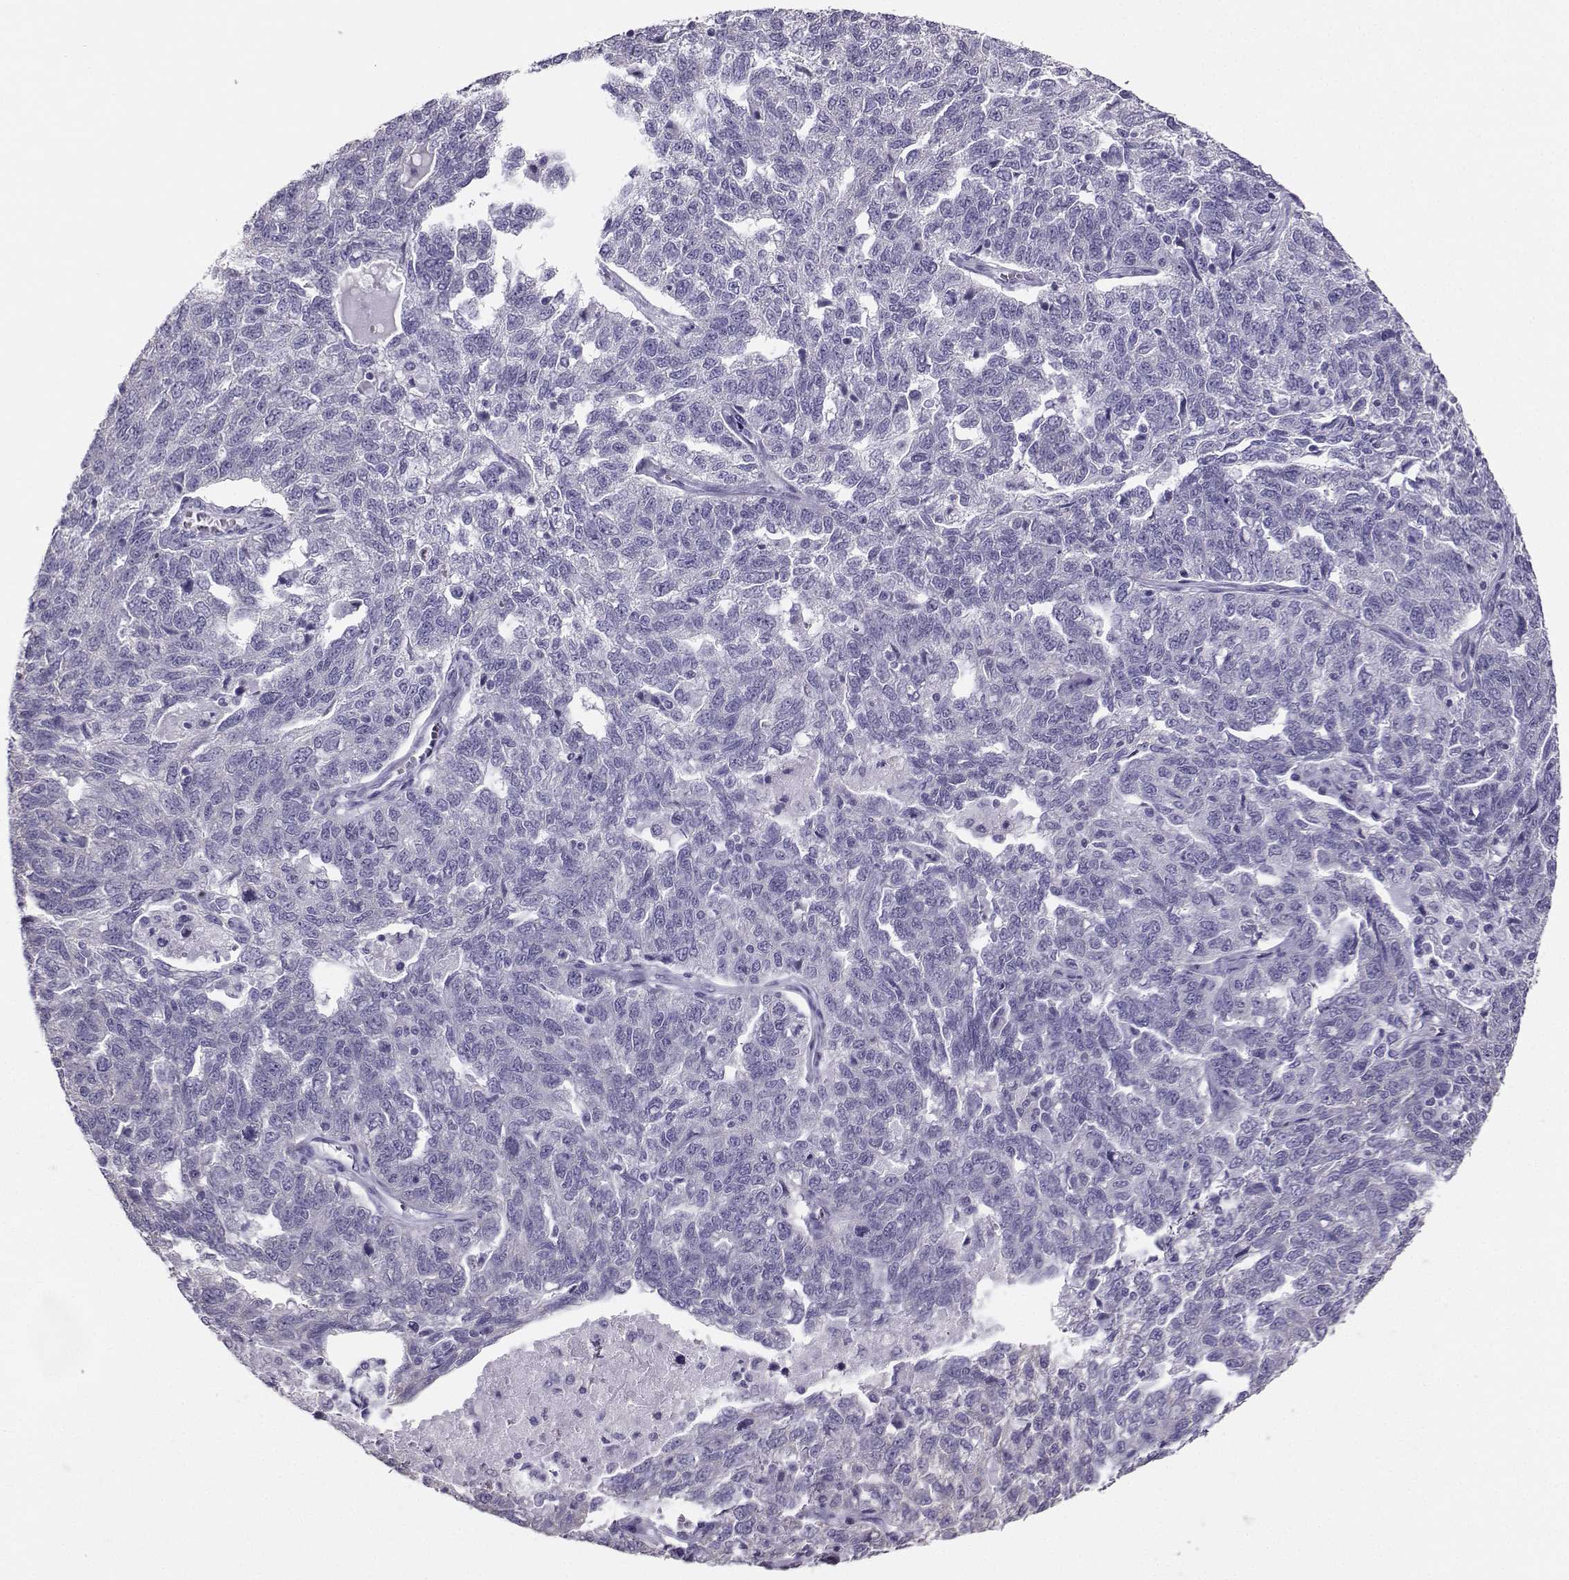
{"staining": {"intensity": "negative", "quantity": "none", "location": "none"}, "tissue": "ovarian cancer", "cell_type": "Tumor cells", "image_type": "cancer", "snomed": [{"axis": "morphology", "description": "Cystadenocarcinoma, serous, NOS"}, {"axis": "topography", "description": "Ovary"}], "caption": "A histopathology image of human ovarian cancer is negative for staining in tumor cells. (DAB IHC visualized using brightfield microscopy, high magnification).", "gene": "AVP", "patient": {"sex": "female", "age": 71}}